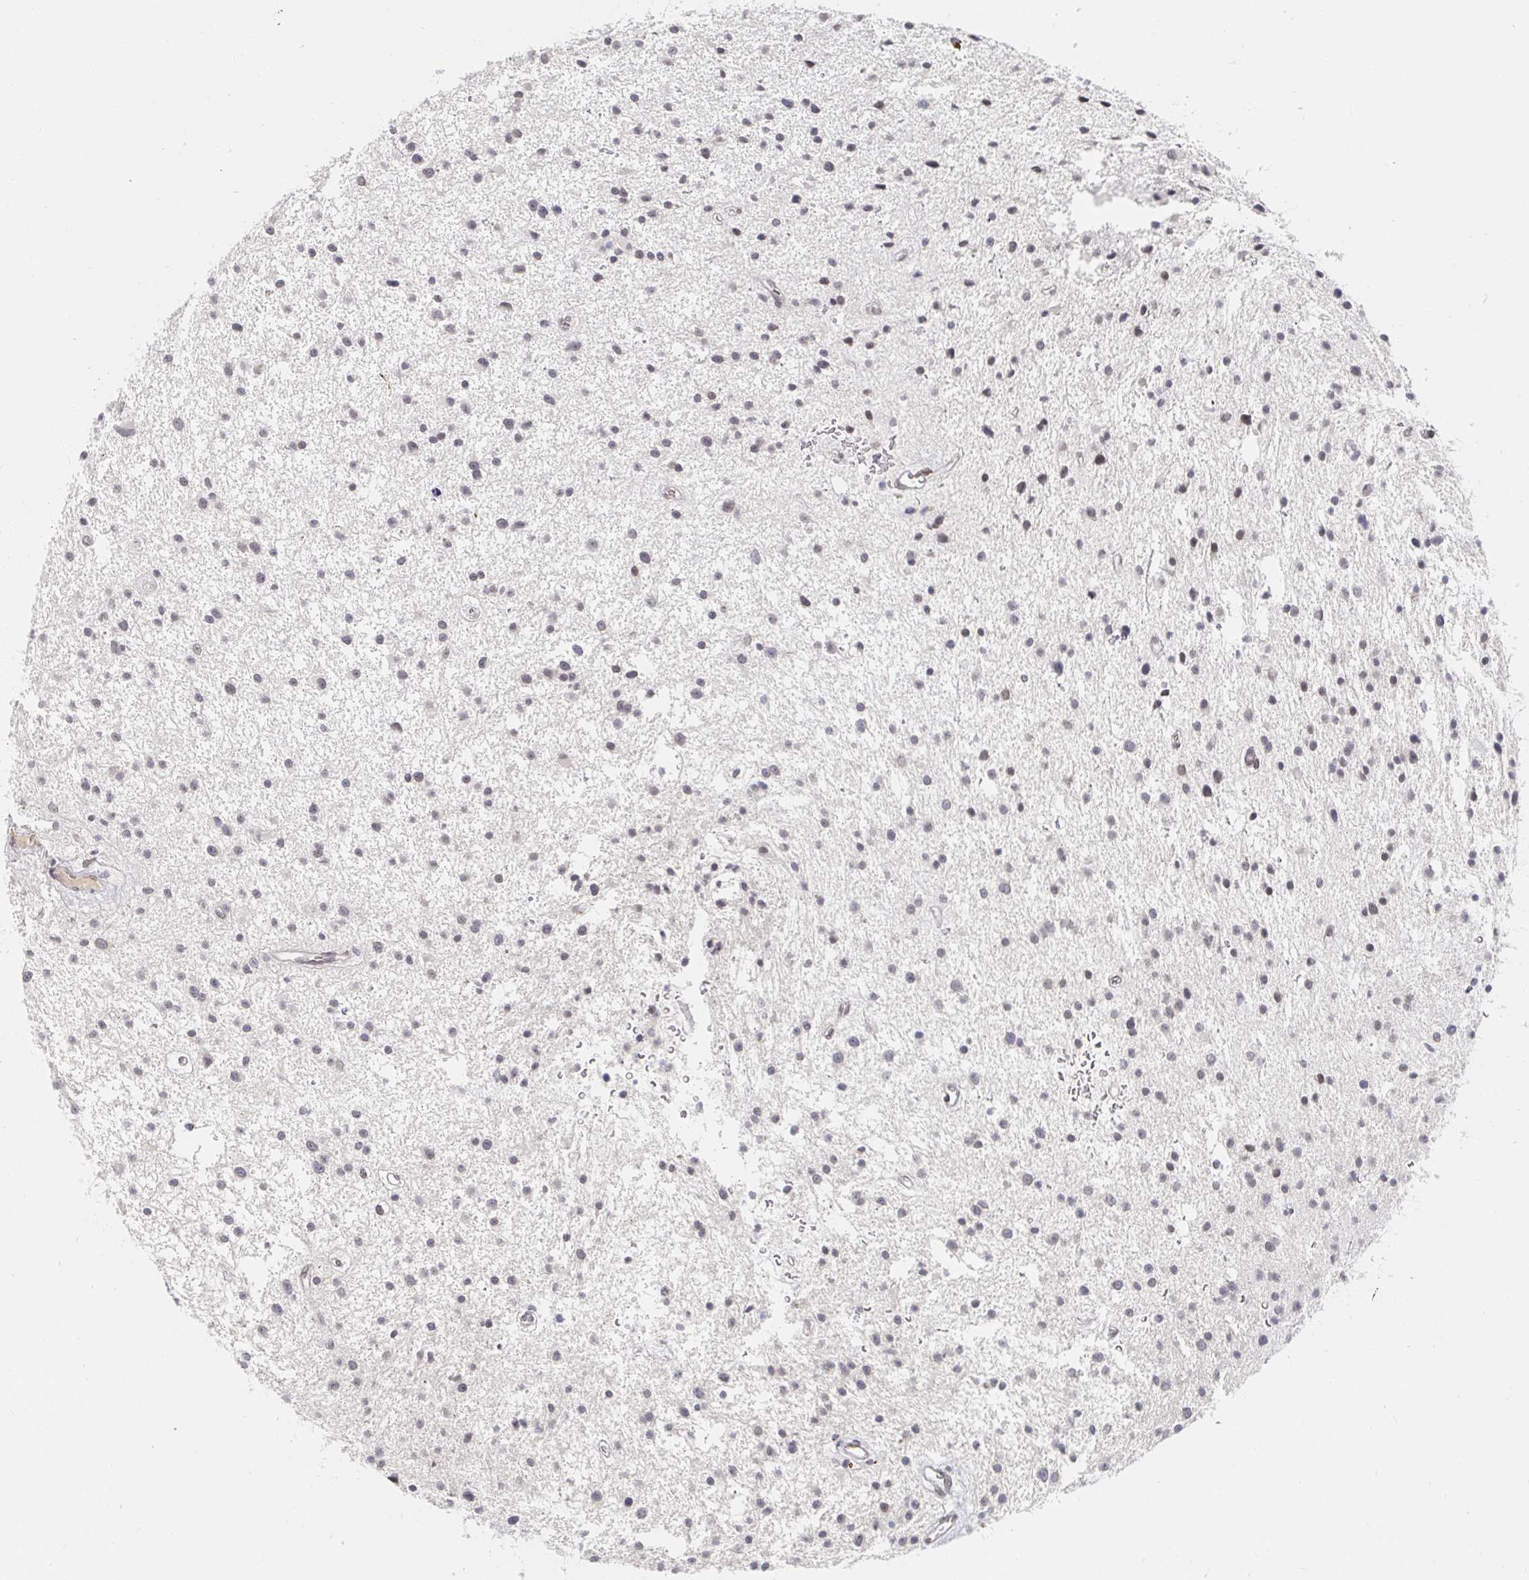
{"staining": {"intensity": "weak", "quantity": "<25%", "location": "nuclear"}, "tissue": "glioma", "cell_type": "Tumor cells", "image_type": "cancer", "snomed": [{"axis": "morphology", "description": "Glioma, malignant, Low grade"}, {"axis": "topography", "description": "Brain"}], "caption": "A high-resolution micrograph shows IHC staining of glioma, which reveals no significant positivity in tumor cells.", "gene": "CHD2", "patient": {"sex": "male", "age": 43}}